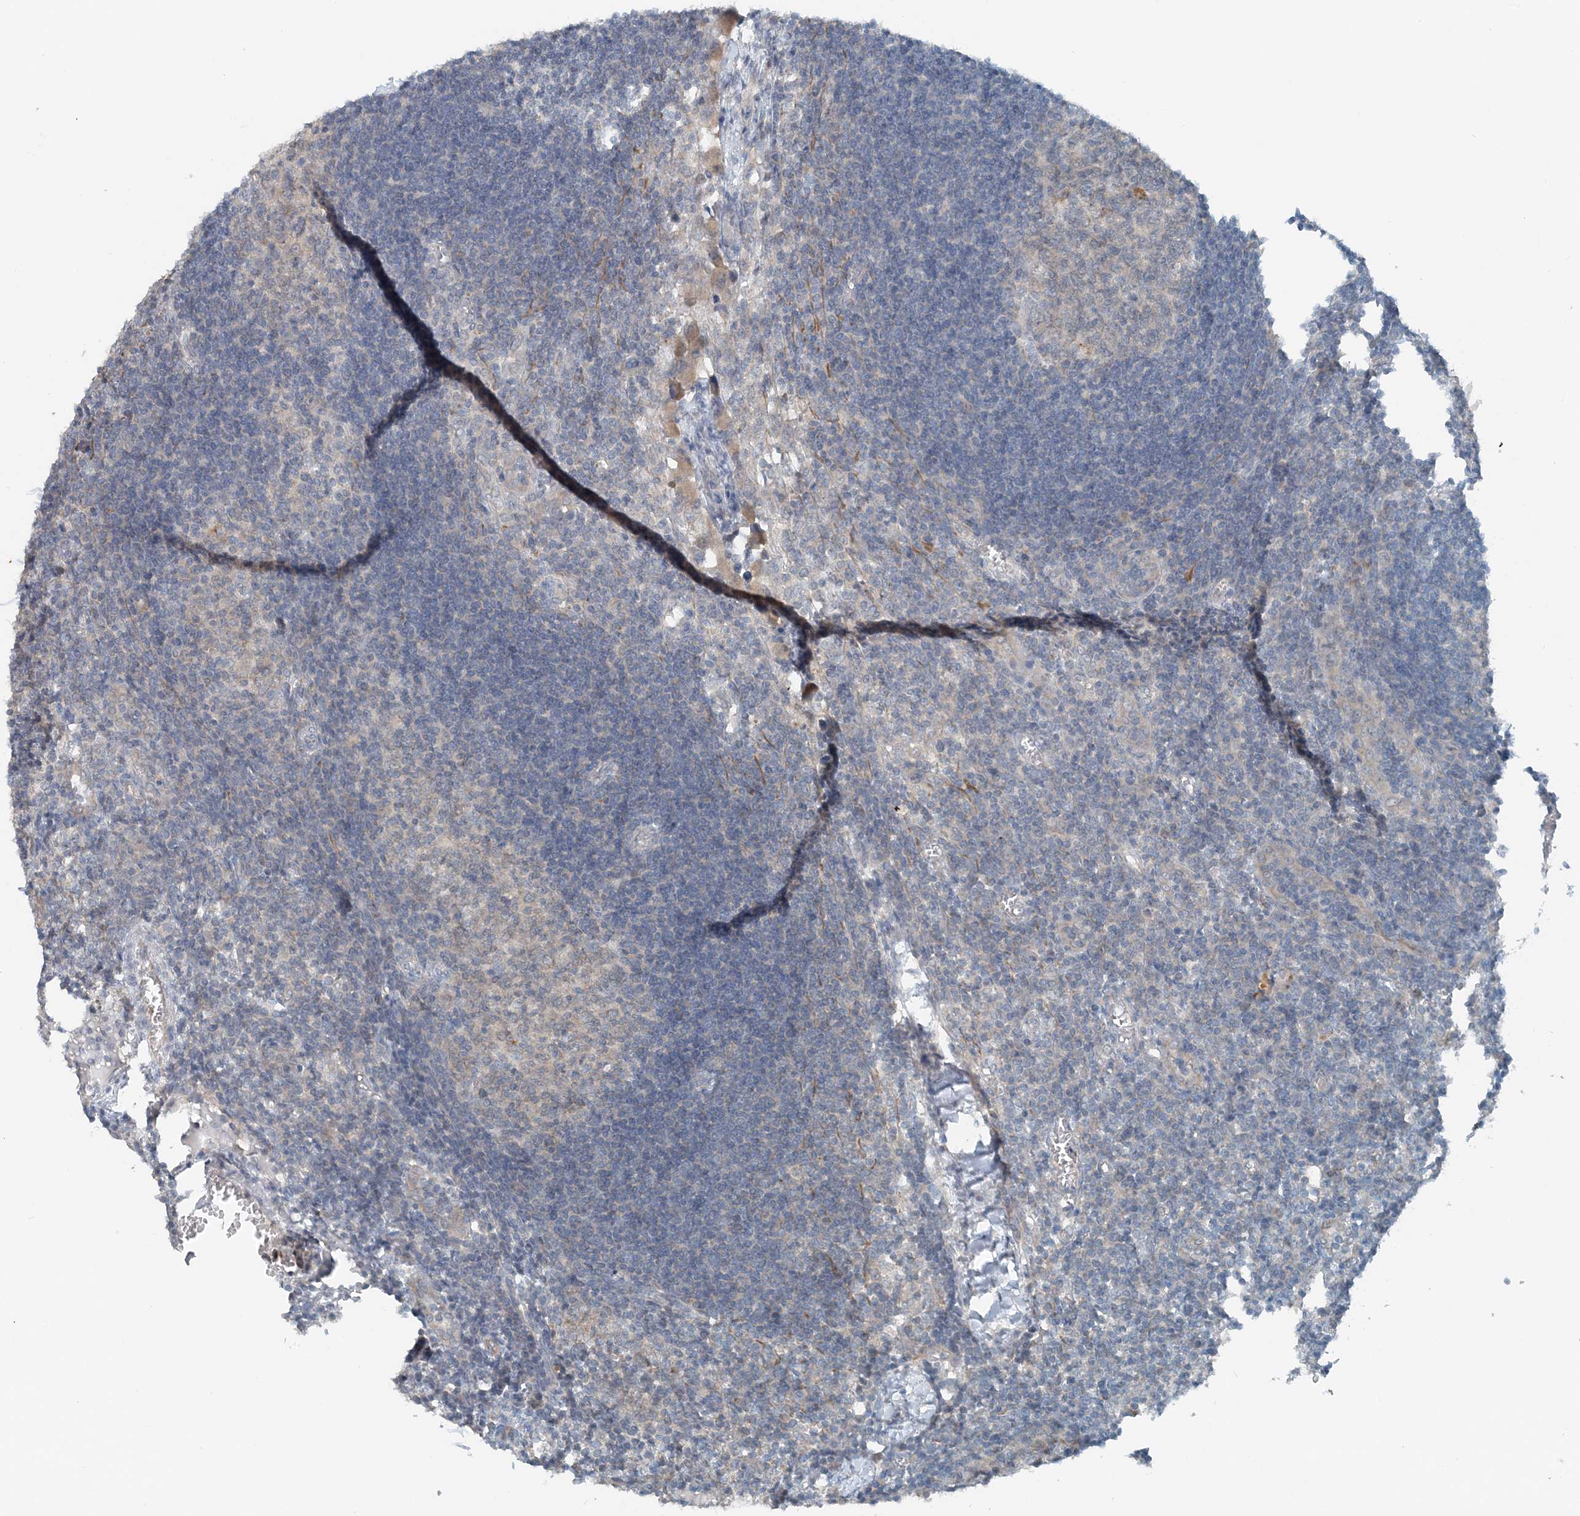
{"staining": {"intensity": "negative", "quantity": "none", "location": "none"}, "tissue": "lymph node", "cell_type": "Germinal center cells", "image_type": "normal", "snomed": [{"axis": "morphology", "description": "Normal tissue, NOS"}, {"axis": "morphology", "description": "Malignant melanoma, Metastatic site"}, {"axis": "topography", "description": "Lymph node"}], "caption": "Germinal center cells show no significant positivity in normal lymph node. The staining was performed using DAB to visualize the protein expression in brown, while the nuclei were stained in blue with hematoxylin (Magnification: 20x).", "gene": "MITD1", "patient": {"sex": "male", "age": 41}}